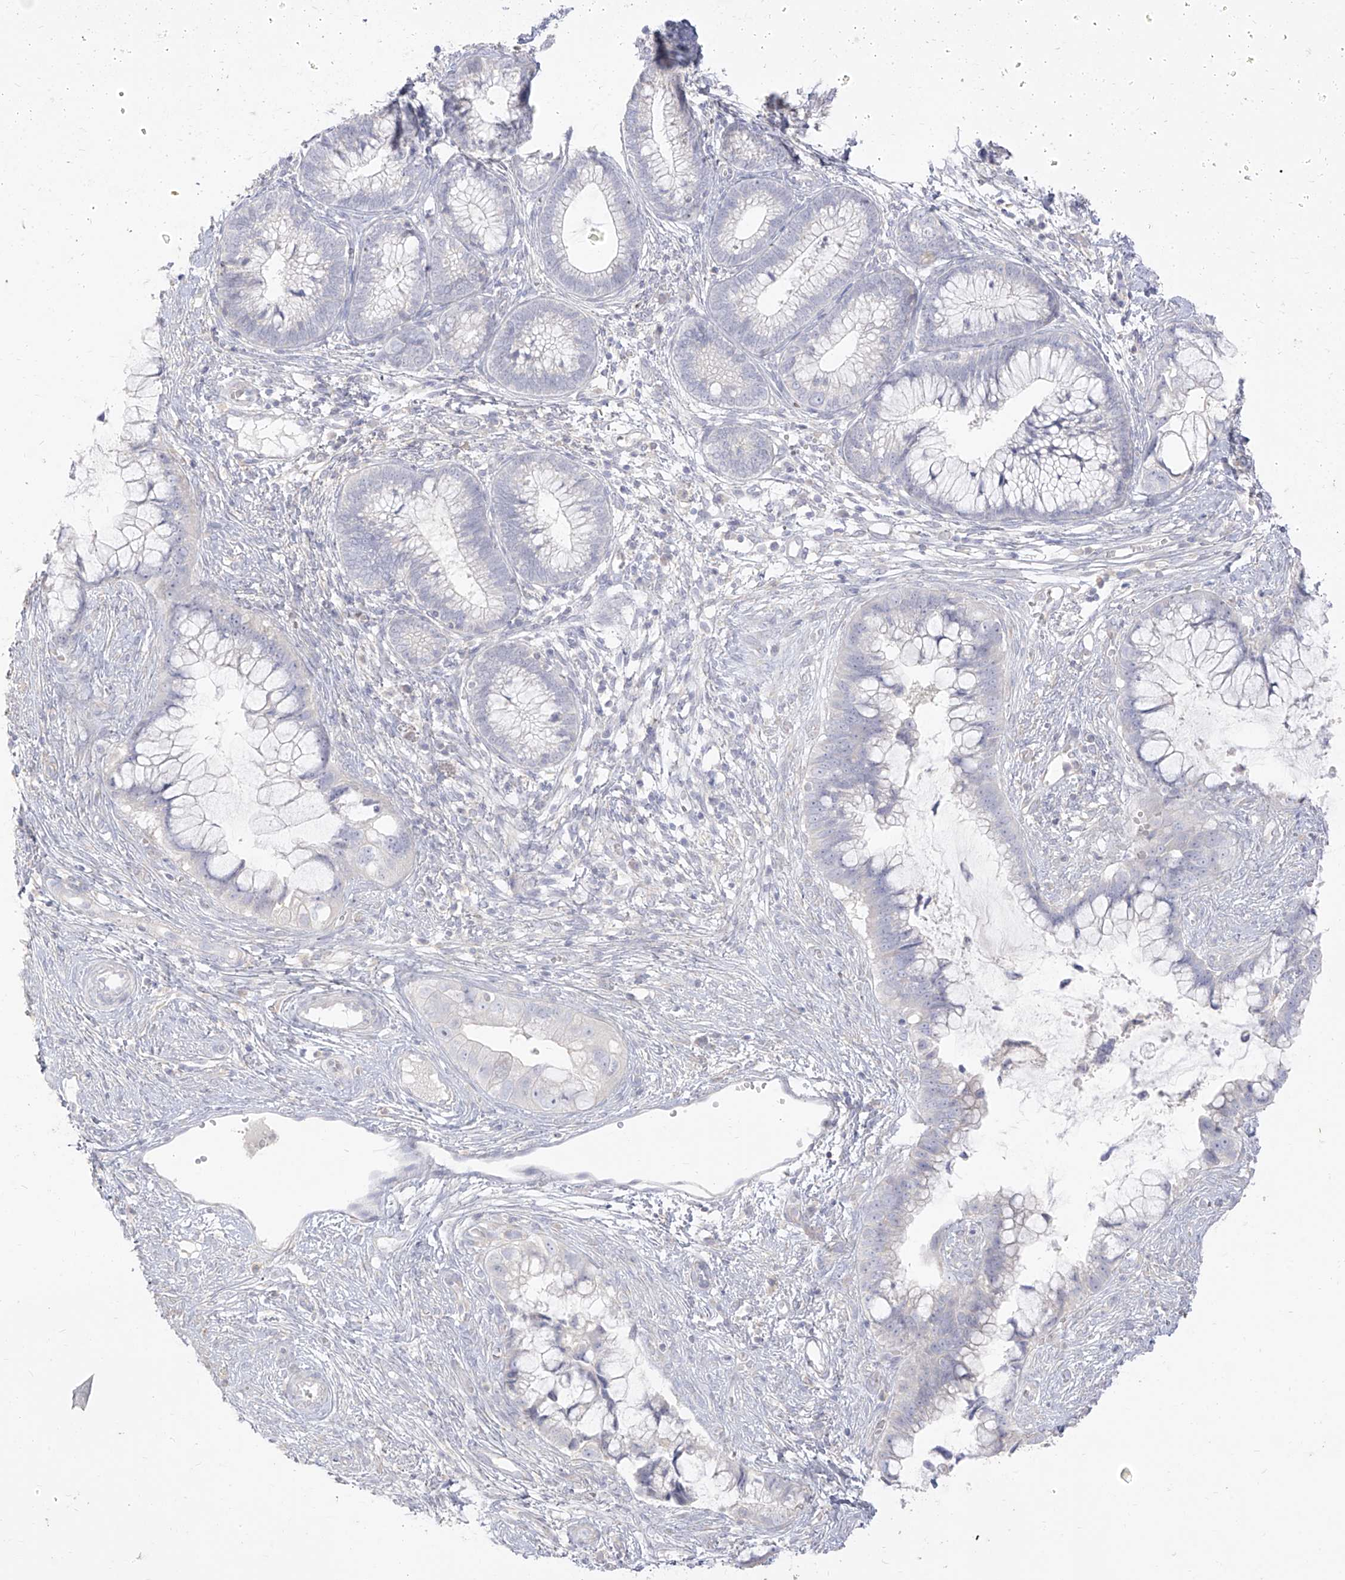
{"staining": {"intensity": "negative", "quantity": "none", "location": "none"}, "tissue": "cervical cancer", "cell_type": "Tumor cells", "image_type": "cancer", "snomed": [{"axis": "morphology", "description": "Adenocarcinoma, NOS"}, {"axis": "topography", "description": "Cervix"}], "caption": "Tumor cells show no significant staining in cervical adenocarcinoma. (DAB immunohistochemistry (IHC) visualized using brightfield microscopy, high magnification).", "gene": "ARHGEF40", "patient": {"sex": "female", "age": 44}}